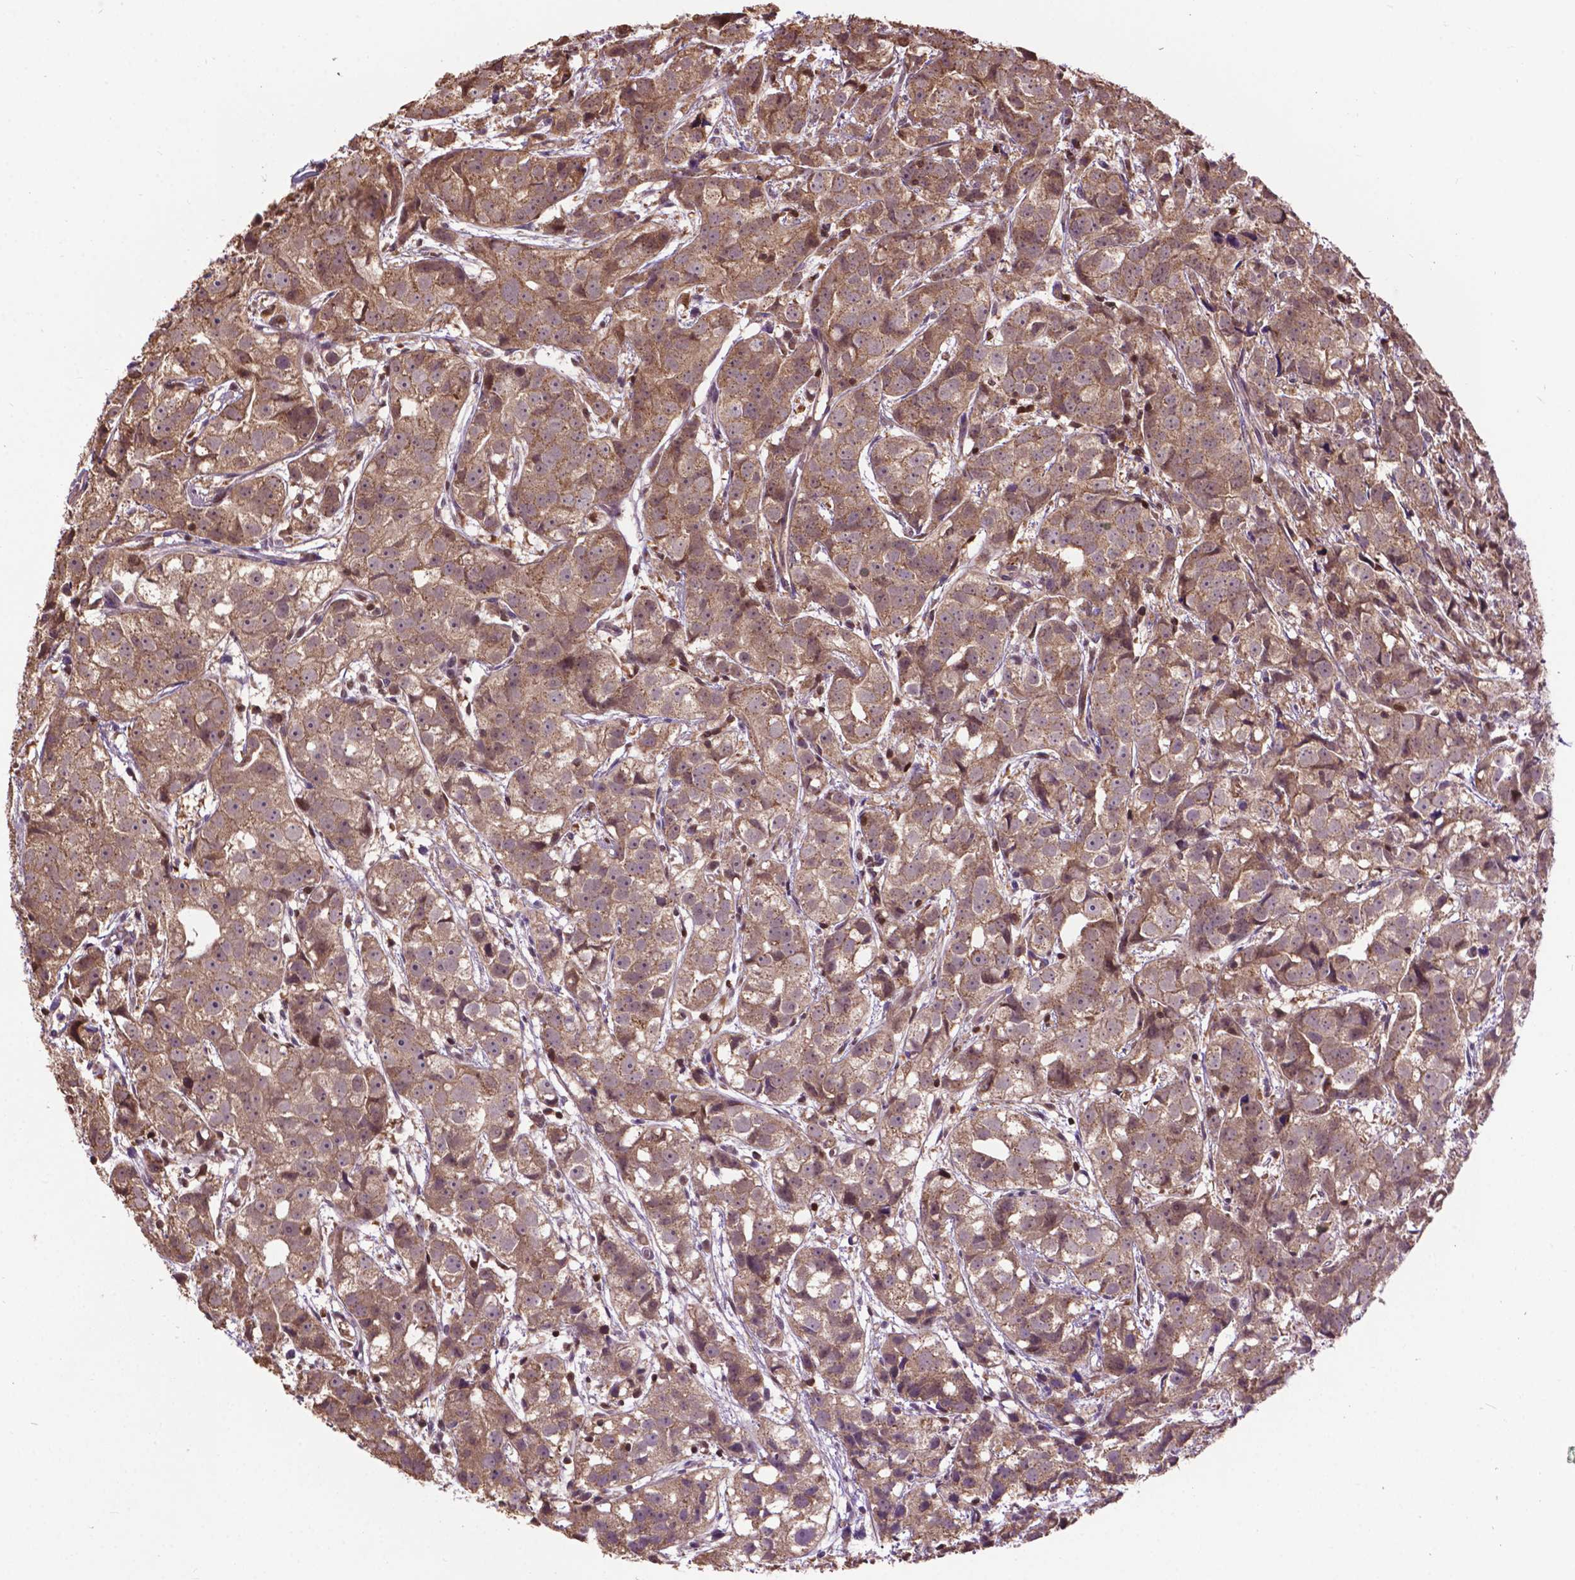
{"staining": {"intensity": "moderate", "quantity": ">75%", "location": "cytoplasmic/membranous"}, "tissue": "prostate cancer", "cell_type": "Tumor cells", "image_type": "cancer", "snomed": [{"axis": "morphology", "description": "Adenocarcinoma, High grade"}, {"axis": "topography", "description": "Prostate"}], "caption": "A brown stain shows moderate cytoplasmic/membranous staining of a protein in prostate high-grade adenocarcinoma tumor cells.", "gene": "CHMP4A", "patient": {"sex": "male", "age": 68}}